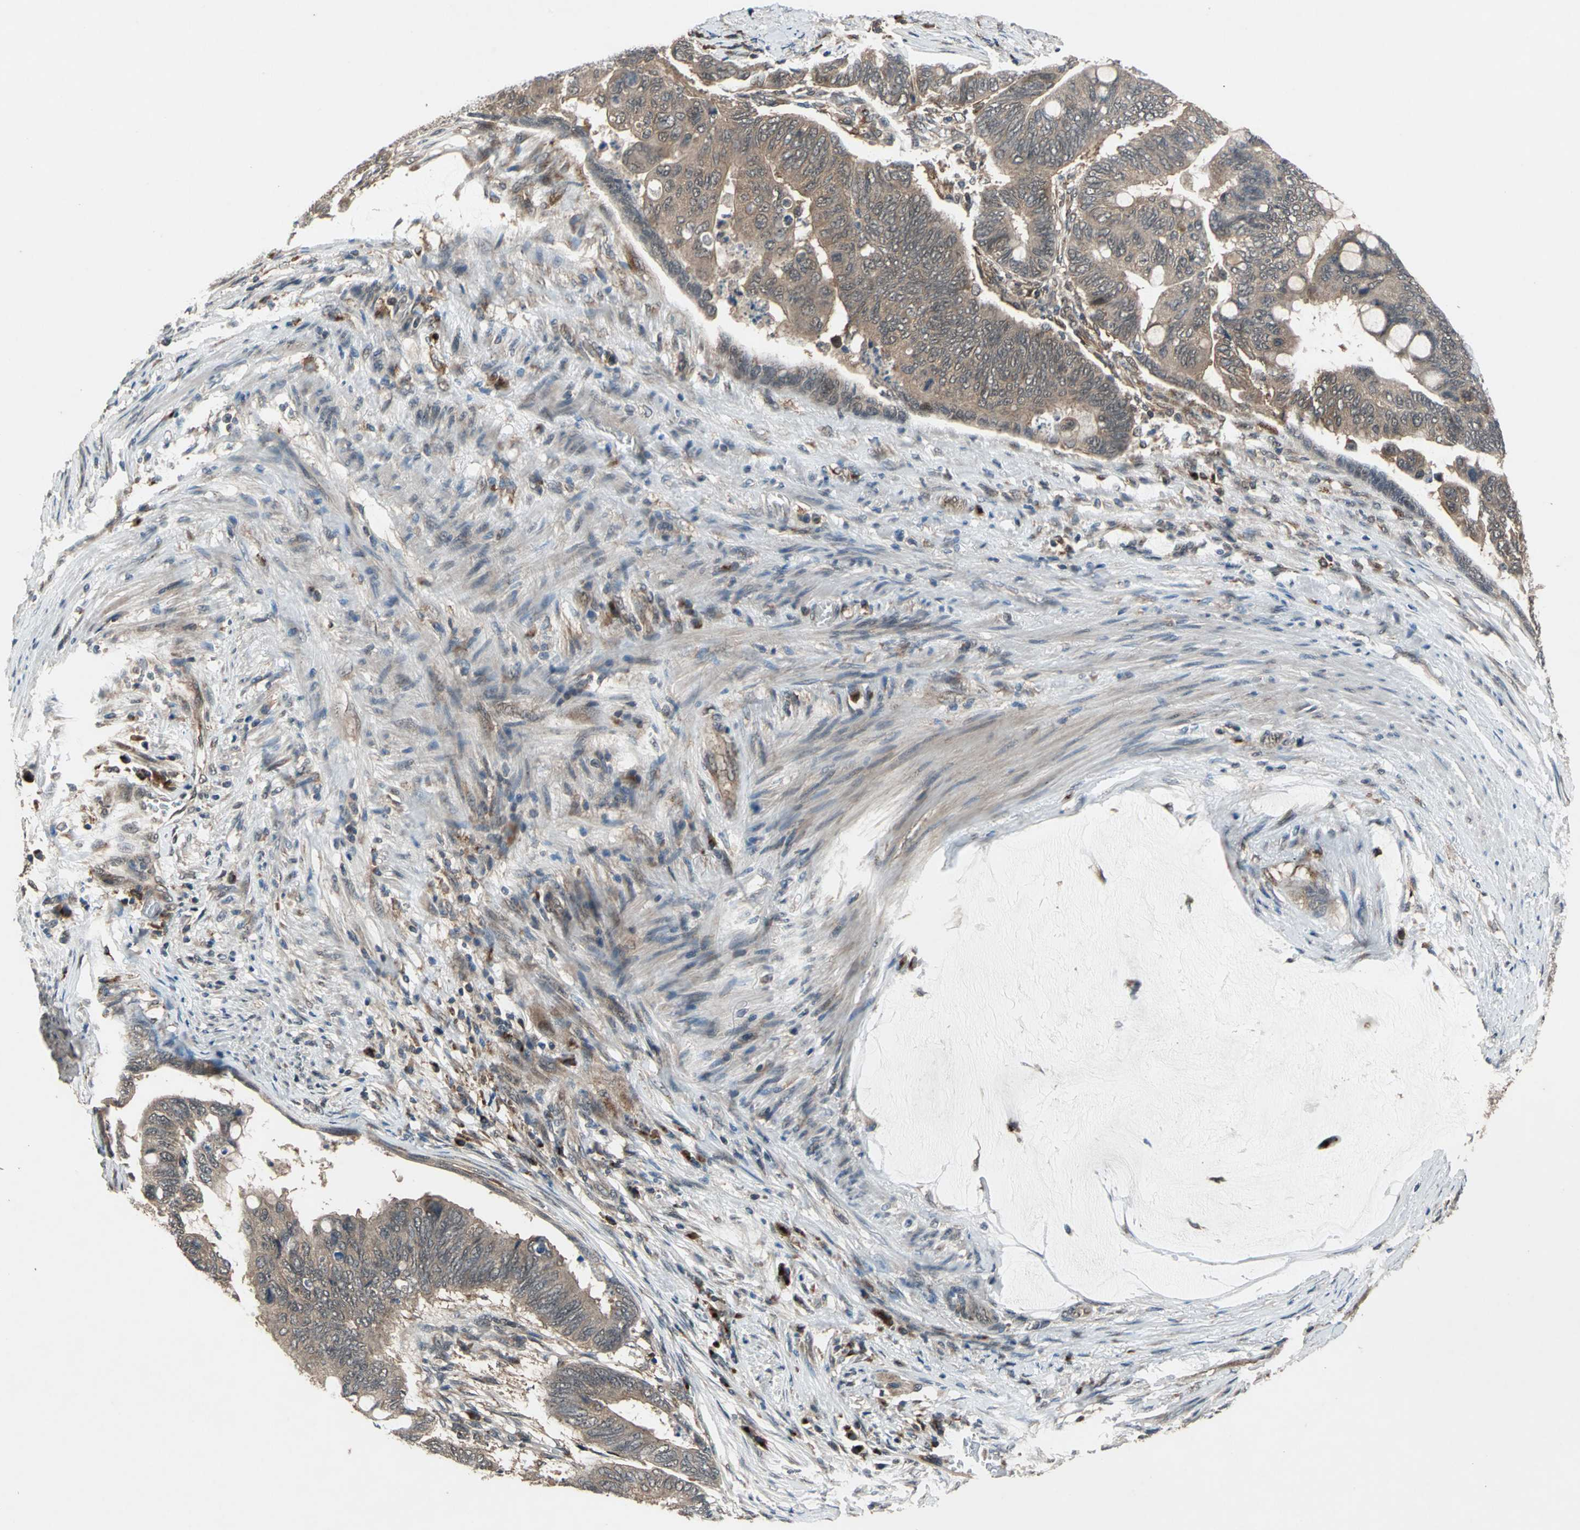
{"staining": {"intensity": "moderate", "quantity": ">75%", "location": "cytoplasmic/membranous"}, "tissue": "colorectal cancer", "cell_type": "Tumor cells", "image_type": "cancer", "snomed": [{"axis": "morphology", "description": "Normal tissue, NOS"}, {"axis": "morphology", "description": "Adenocarcinoma, NOS"}, {"axis": "topography", "description": "Rectum"}, {"axis": "topography", "description": "Peripheral nerve tissue"}], "caption": "High-power microscopy captured an immunohistochemistry (IHC) photomicrograph of colorectal adenocarcinoma, revealing moderate cytoplasmic/membranous staining in about >75% of tumor cells. The protein of interest is shown in brown color, while the nuclei are stained blue.", "gene": "NFKBIE", "patient": {"sex": "male", "age": 92}}